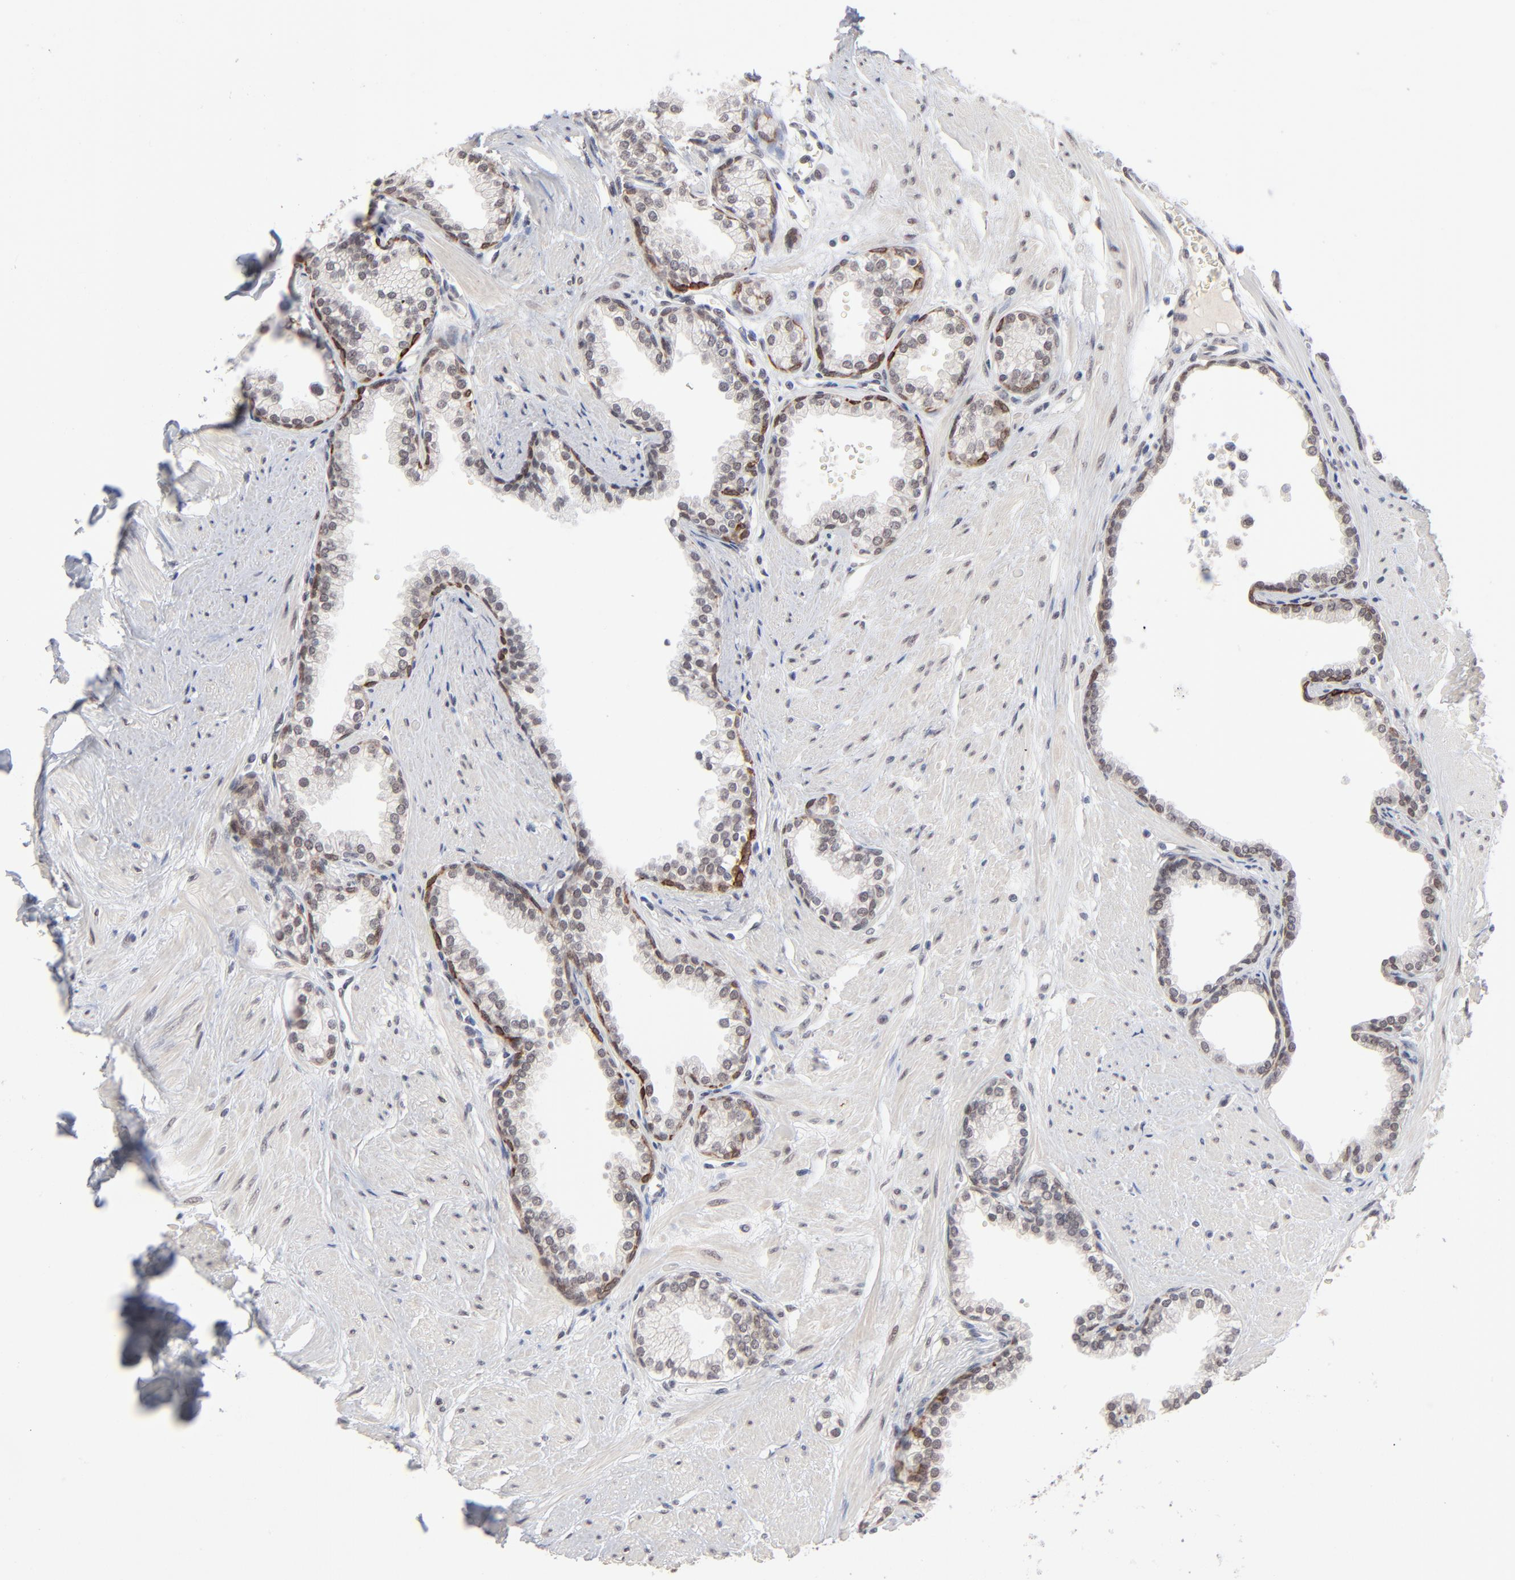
{"staining": {"intensity": "moderate", "quantity": "25%-75%", "location": "nuclear"}, "tissue": "prostate", "cell_type": "Glandular cells", "image_type": "normal", "snomed": [{"axis": "morphology", "description": "Normal tissue, NOS"}, {"axis": "topography", "description": "Prostate"}], "caption": "Prostate stained for a protein exhibits moderate nuclear positivity in glandular cells. The staining was performed using DAB (3,3'-diaminobenzidine), with brown indicating positive protein expression. Nuclei are stained blue with hematoxylin.", "gene": "MBIP", "patient": {"sex": "male", "age": 64}}